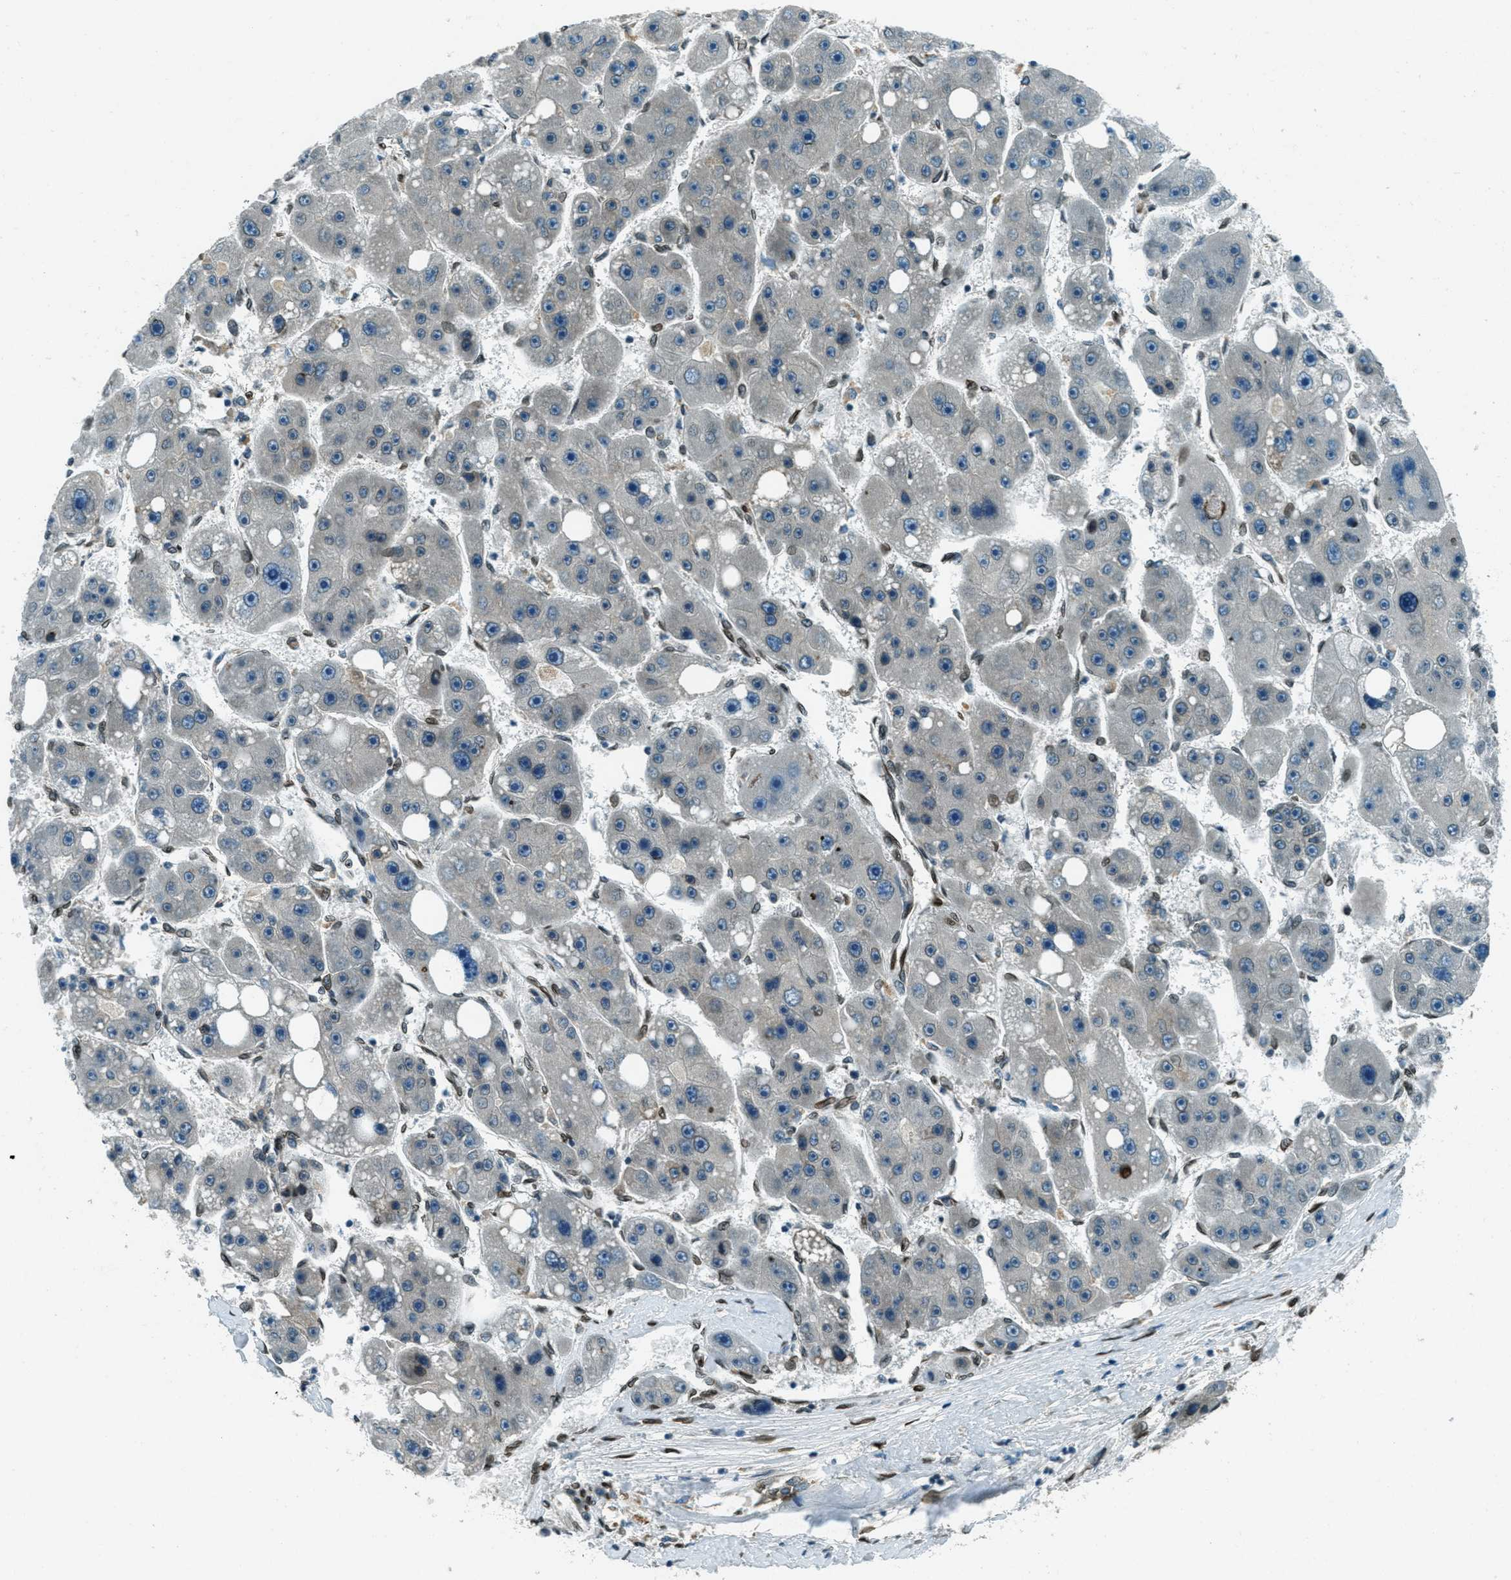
{"staining": {"intensity": "negative", "quantity": "none", "location": "none"}, "tissue": "liver cancer", "cell_type": "Tumor cells", "image_type": "cancer", "snomed": [{"axis": "morphology", "description": "Carcinoma, Hepatocellular, NOS"}, {"axis": "topography", "description": "Liver"}], "caption": "Tumor cells show no significant staining in hepatocellular carcinoma (liver).", "gene": "LEMD2", "patient": {"sex": "female", "age": 61}}